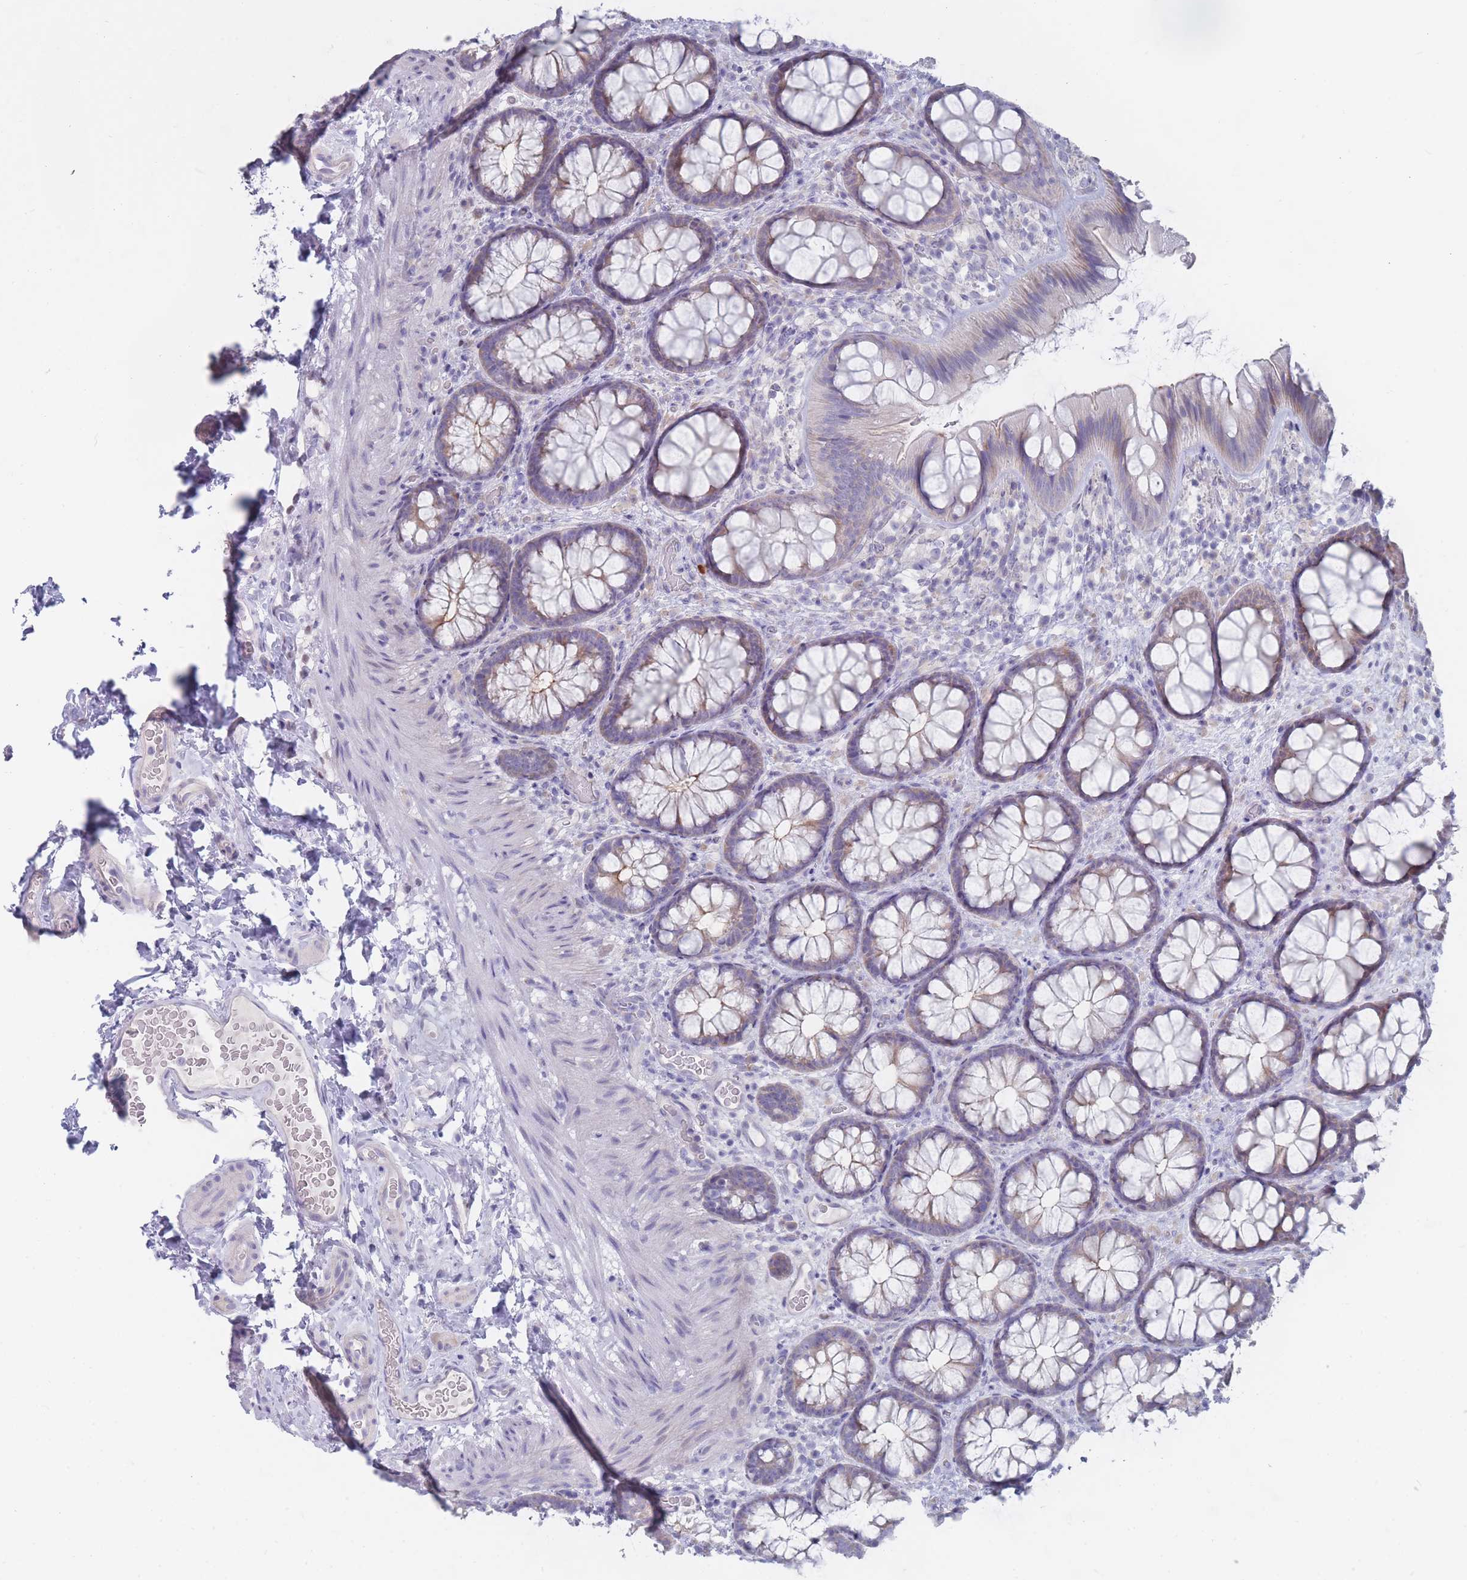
{"staining": {"intensity": "negative", "quantity": "none", "location": "none"}, "tissue": "colon", "cell_type": "Endothelial cells", "image_type": "normal", "snomed": [{"axis": "morphology", "description": "Normal tissue, NOS"}, {"axis": "topography", "description": "Colon"}], "caption": "IHC photomicrograph of unremarkable human colon stained for a protein (brown), which exhibits no positivity in endothelial cells.", "gene": "PIGU", "patient": {"sex": "male", "age": 46}}